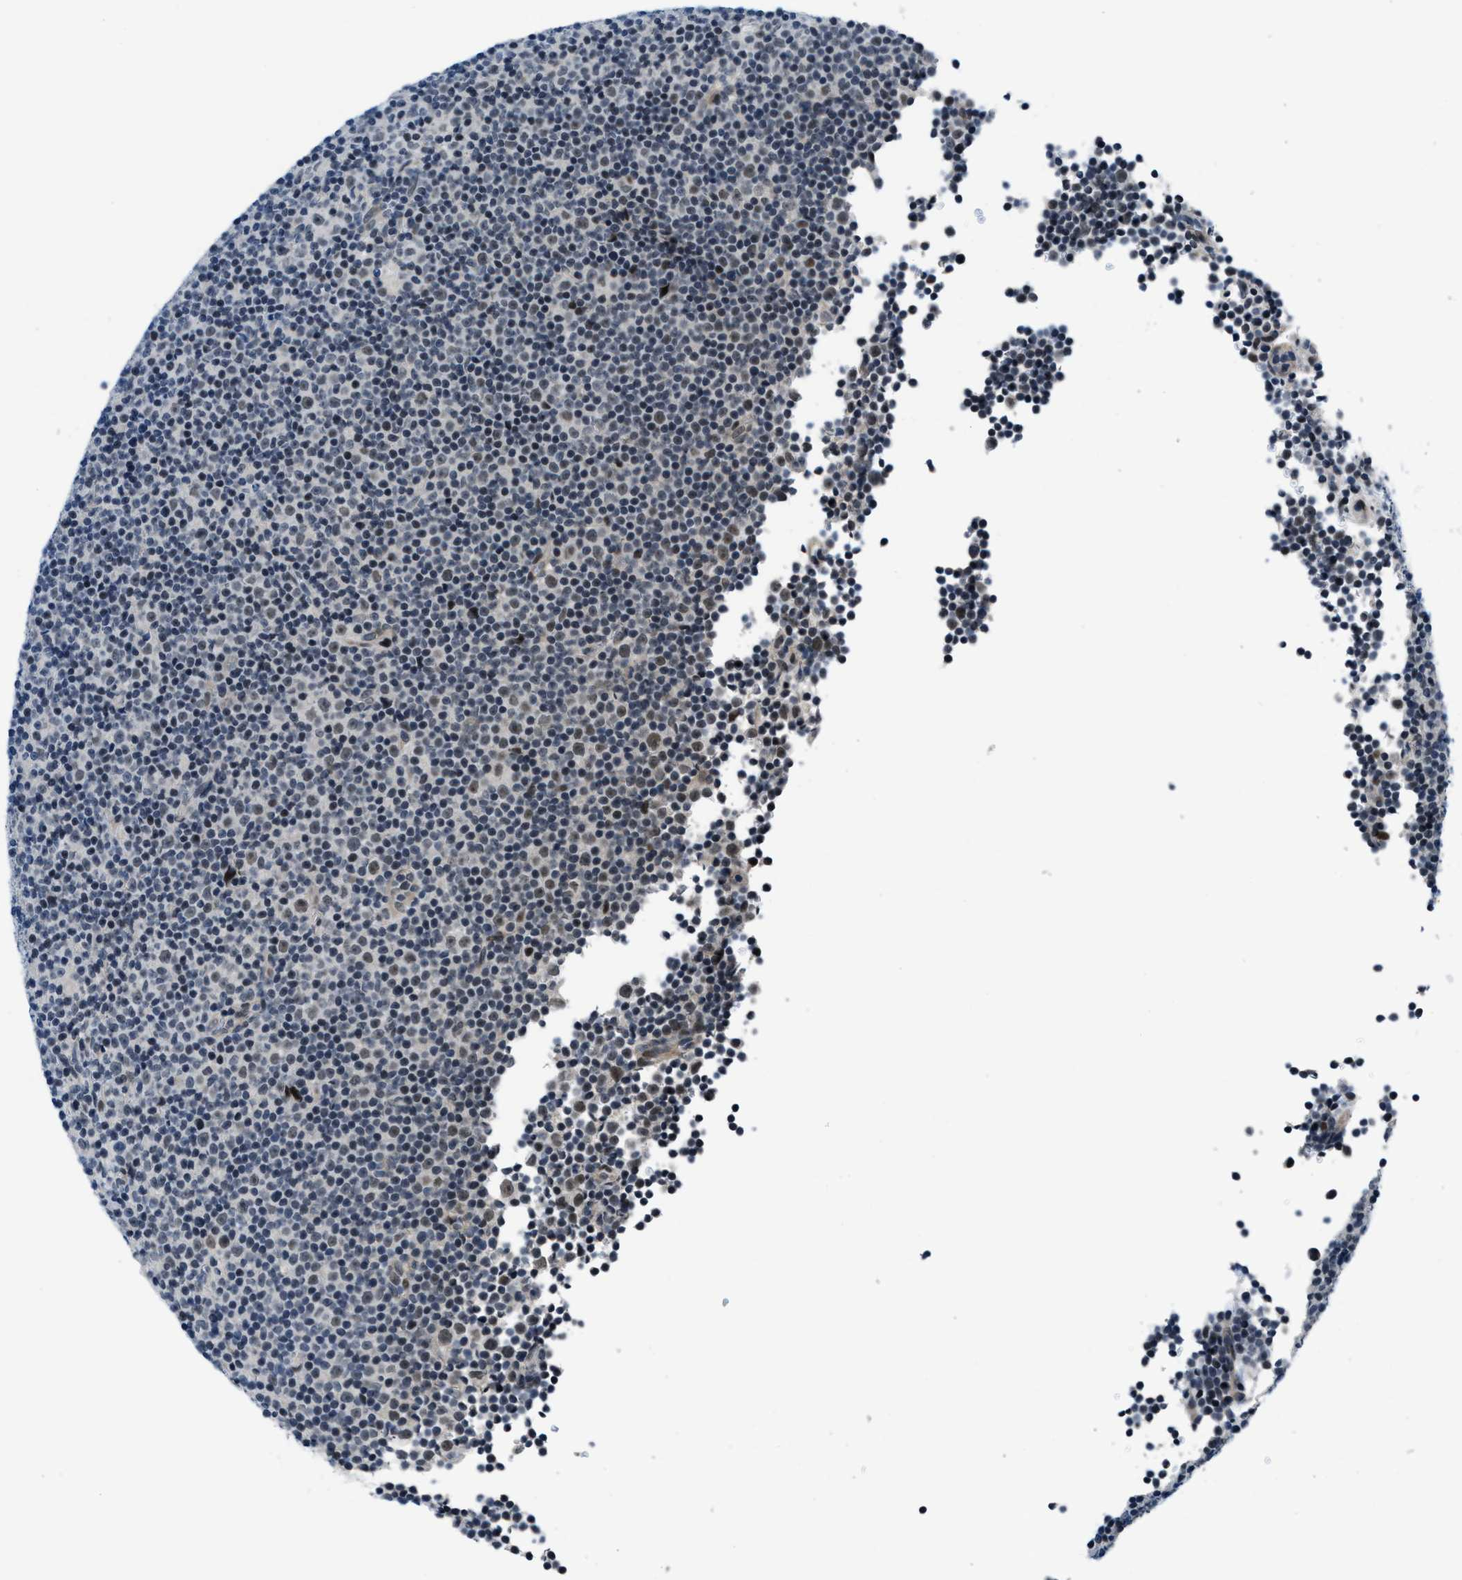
{"staining": {"intensity": "moderate", "quantity": "<25%", "location": "nuclear"}, "tissue": "lymphoma", "cell_type": "Tumor cells", "image_type": "cancer", "snomed": [{"axis": "morphology", "description": "Malignant lymphoma, non-Hodgkin's type, Low grade"}, {"axis": "topography", "description": "Lymph node"}], "caption": "About <25% of tumor cells in human low-grade malignant lymphoma, non-Hodgkin's type exhibit moderate nuclear protein positivity as visualized by brown immunohistochemical staining.", "gene": "SETD5", "patient": {"sex": "female", "age": 67}}